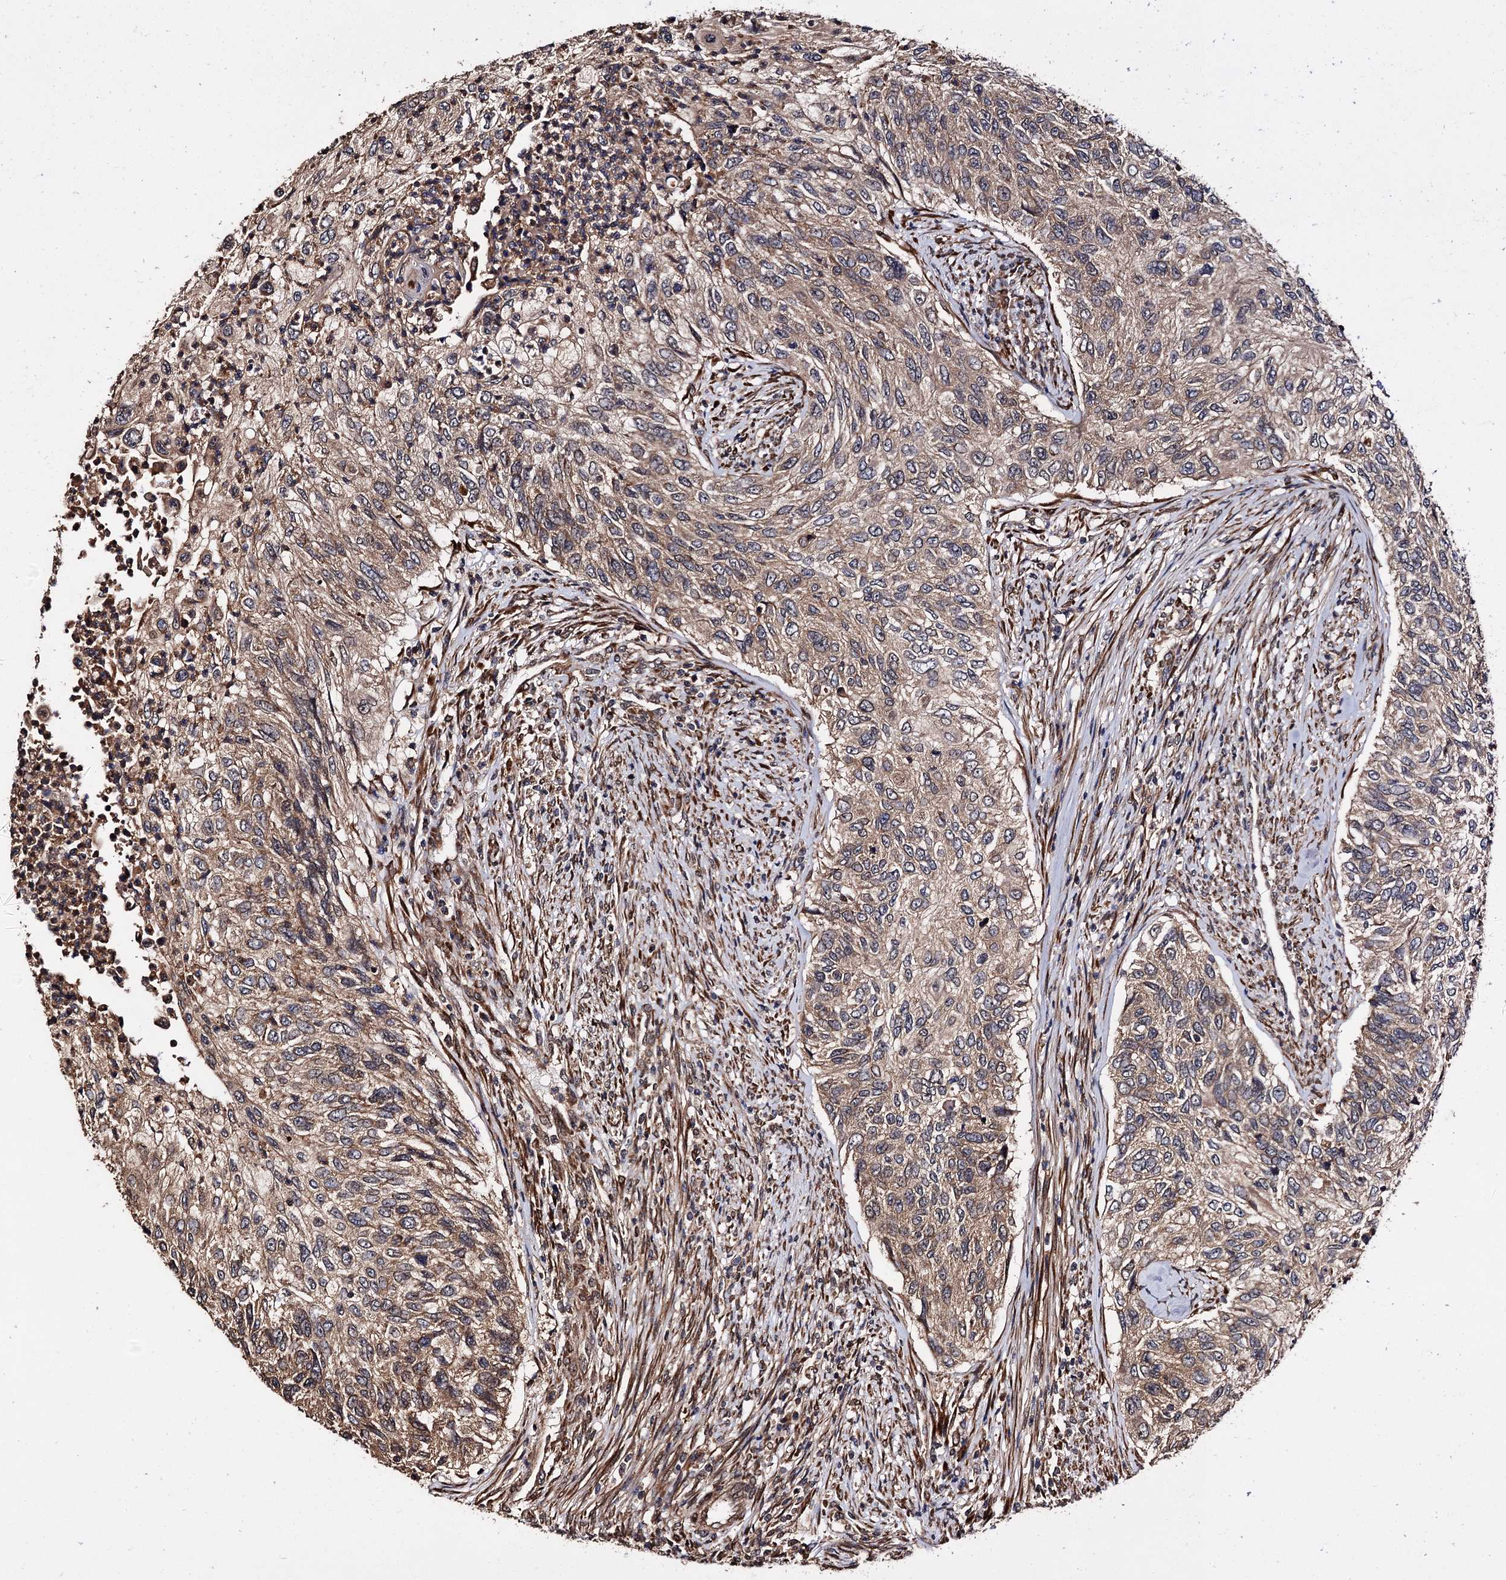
{"staining": {"intensity": "moderate", "quantity": ">75%", "location": "cytoplasmic/membranous"}, "tissue": "urothelial cancer", "cell_type": "Tumor cells", "image_type": "cancer", "snomed": [{"axis": "morphology", "description": "Urothelial carcinoma, High grade"}, {"axis": "topography", "description": "Urinary bladder"}], "caption": "An IHC histopathology image of neoplastic tissue is shown. Protein staining in brown labels moderate cytoplasmic/membranous positivity in high-grade urothelial carcinoma within tumor cells. Nuclei are stained in blue.", "gene": "MIER2", "patient": {"sex": "female", "age": 60}}